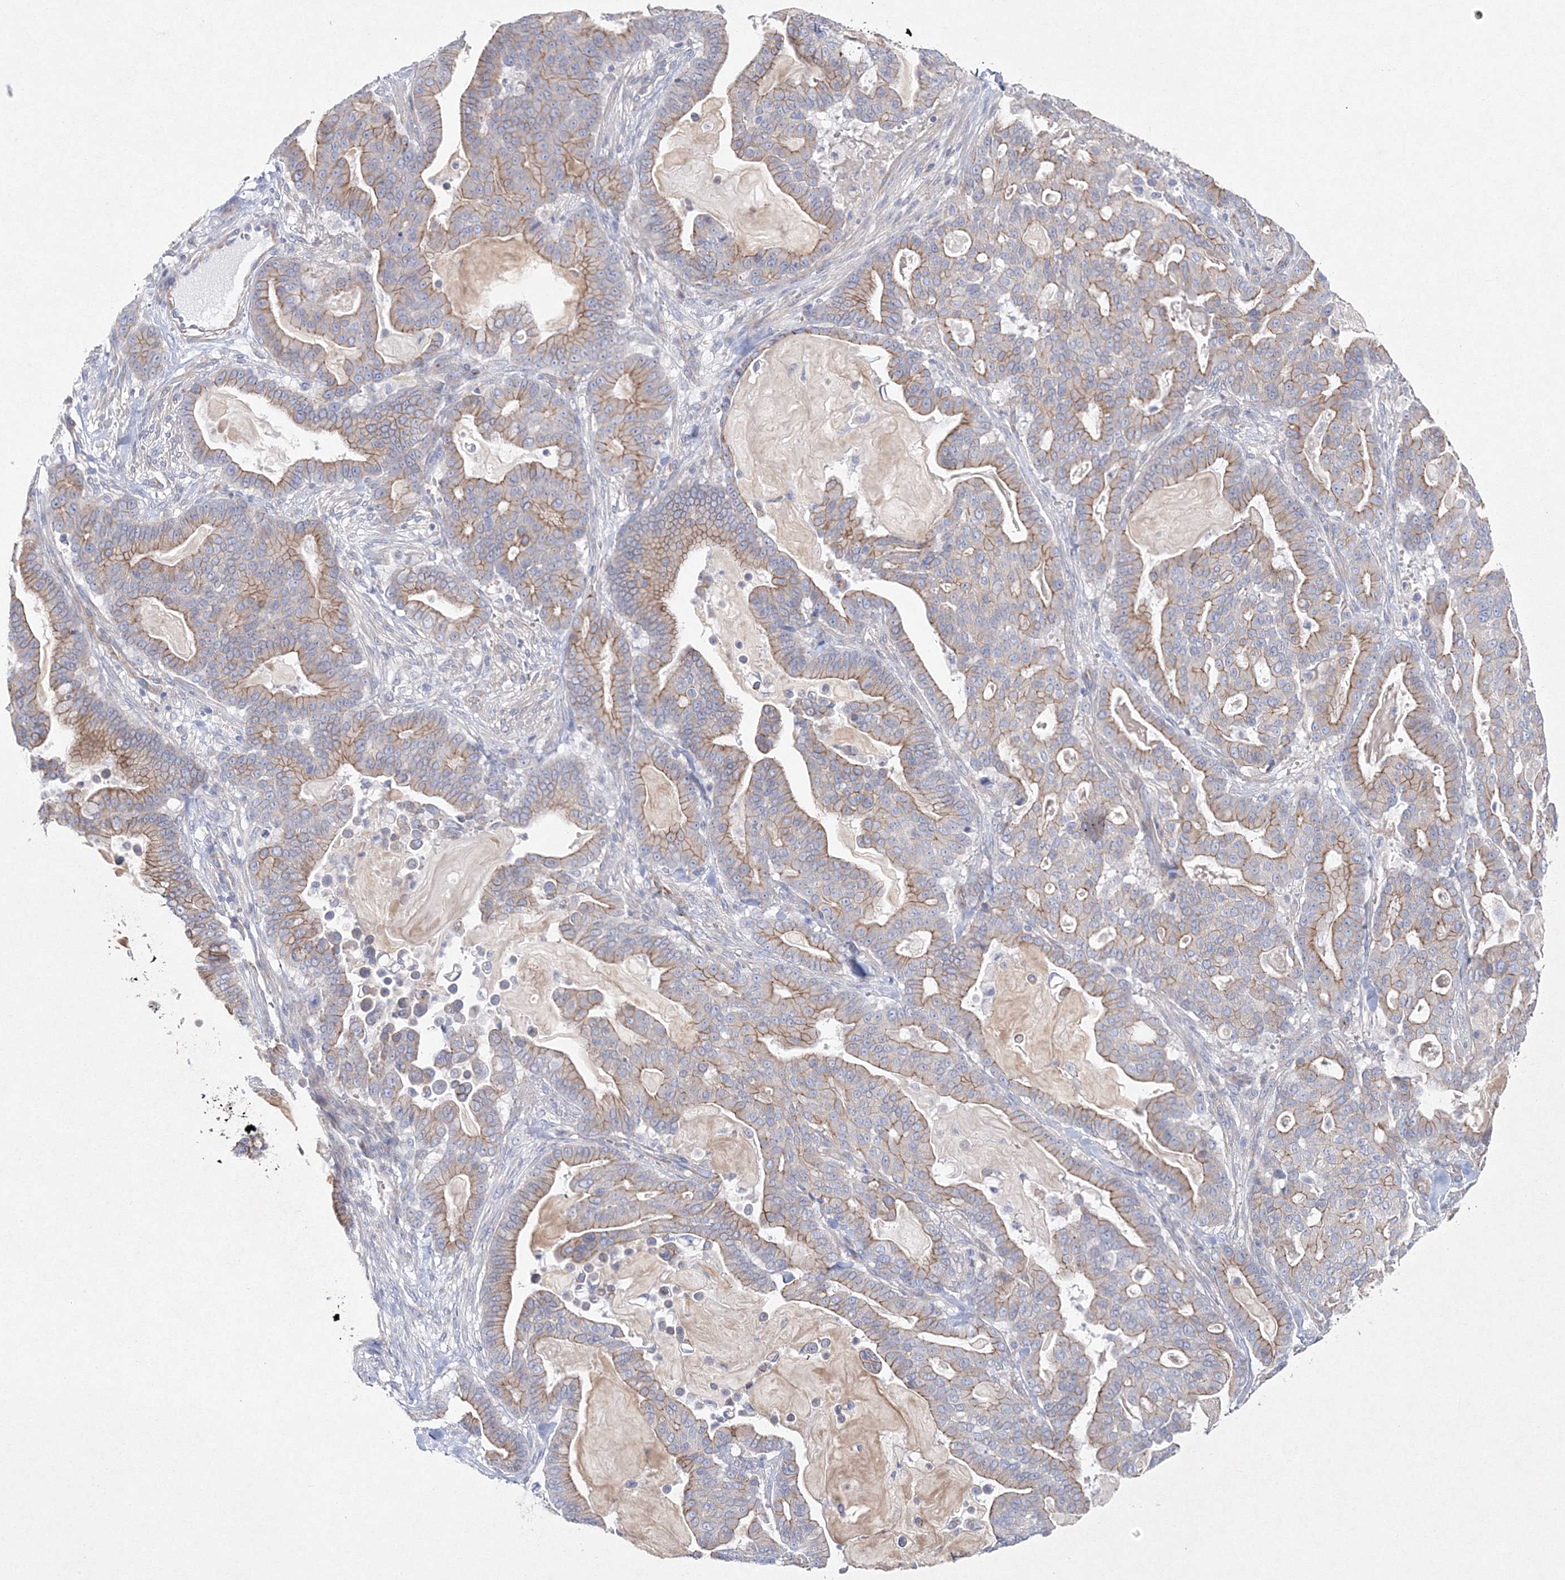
{"staining": {"intensity": "moderate", "quantity": "25%-75%", "location": "cytoplasmic/membranous"}, "tissue": "pancreatic cancer", "cell_type": "Tumor cells", "image_type": "cancer", "snomed": [{"axis": "morphology", "description": "Adenocarcinoma, NOS"}, {"axis": "topography", "description": "Pancreas"}], "caption": "An image of pancreatic cancer stained for a protein exhibits moderate cytoplasmic/membranous brown staining in tumor cells.", "gene": "NAA40", "patient": {"sex": "male", "age": 63}}